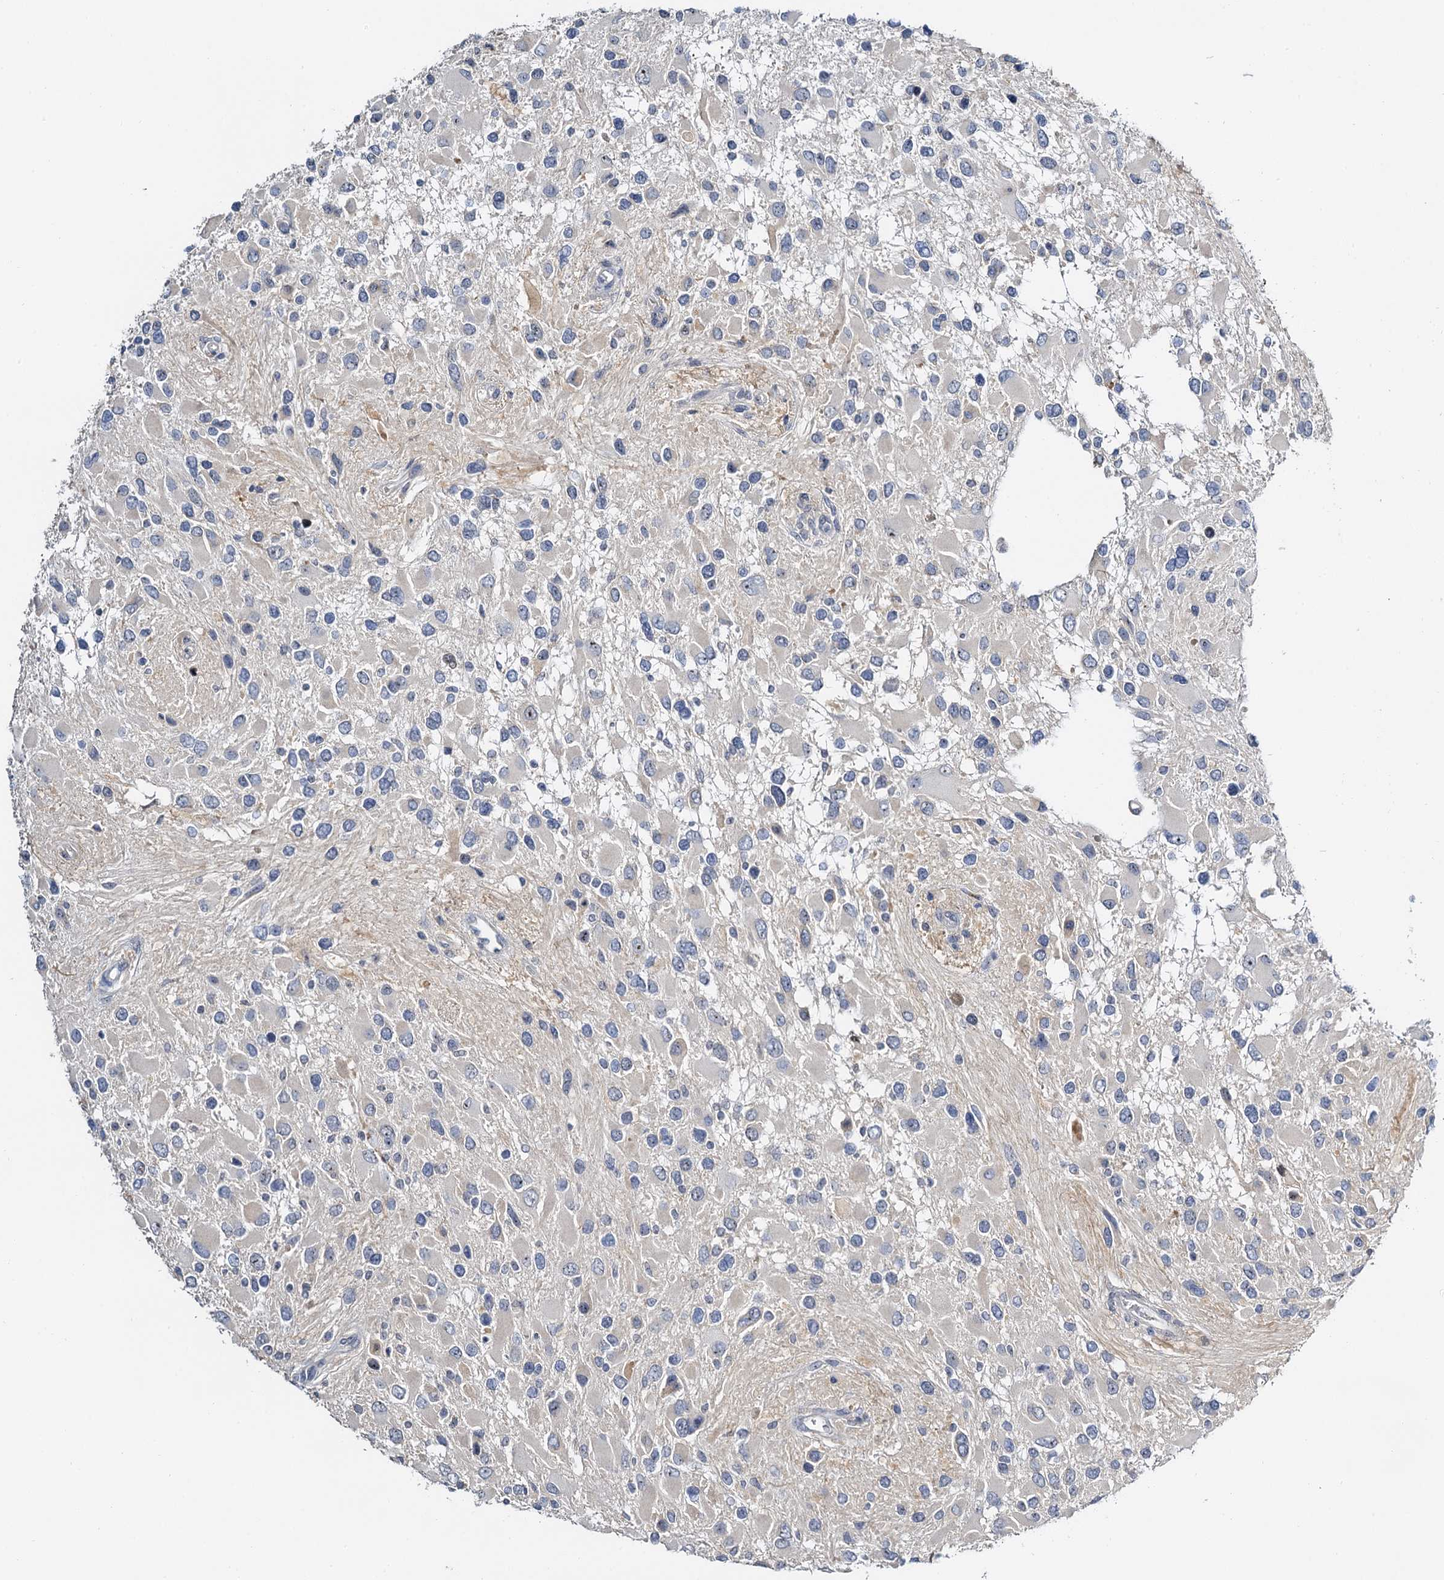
{"staining": {"intensity": "negative", "quantity": "none", "location": "none"}, "tissue": "glioma", "cell_type": "Tumor cells", "image_type": "cancer", "snomed": [{"axis": "morphology", "description": "Glioma, malignant, High grade"}, {"axis": "topography", "description": "Brain"}], "caption": "Immunohistochemistry (IHC) image of glioma stained for a protein (brown), which exhibits no staining in tumor cells. (DAB immunohistochemistry (IHC), high magnification).", "gene": "NOP2", "patient": {"sex": "male", "age": 53}}